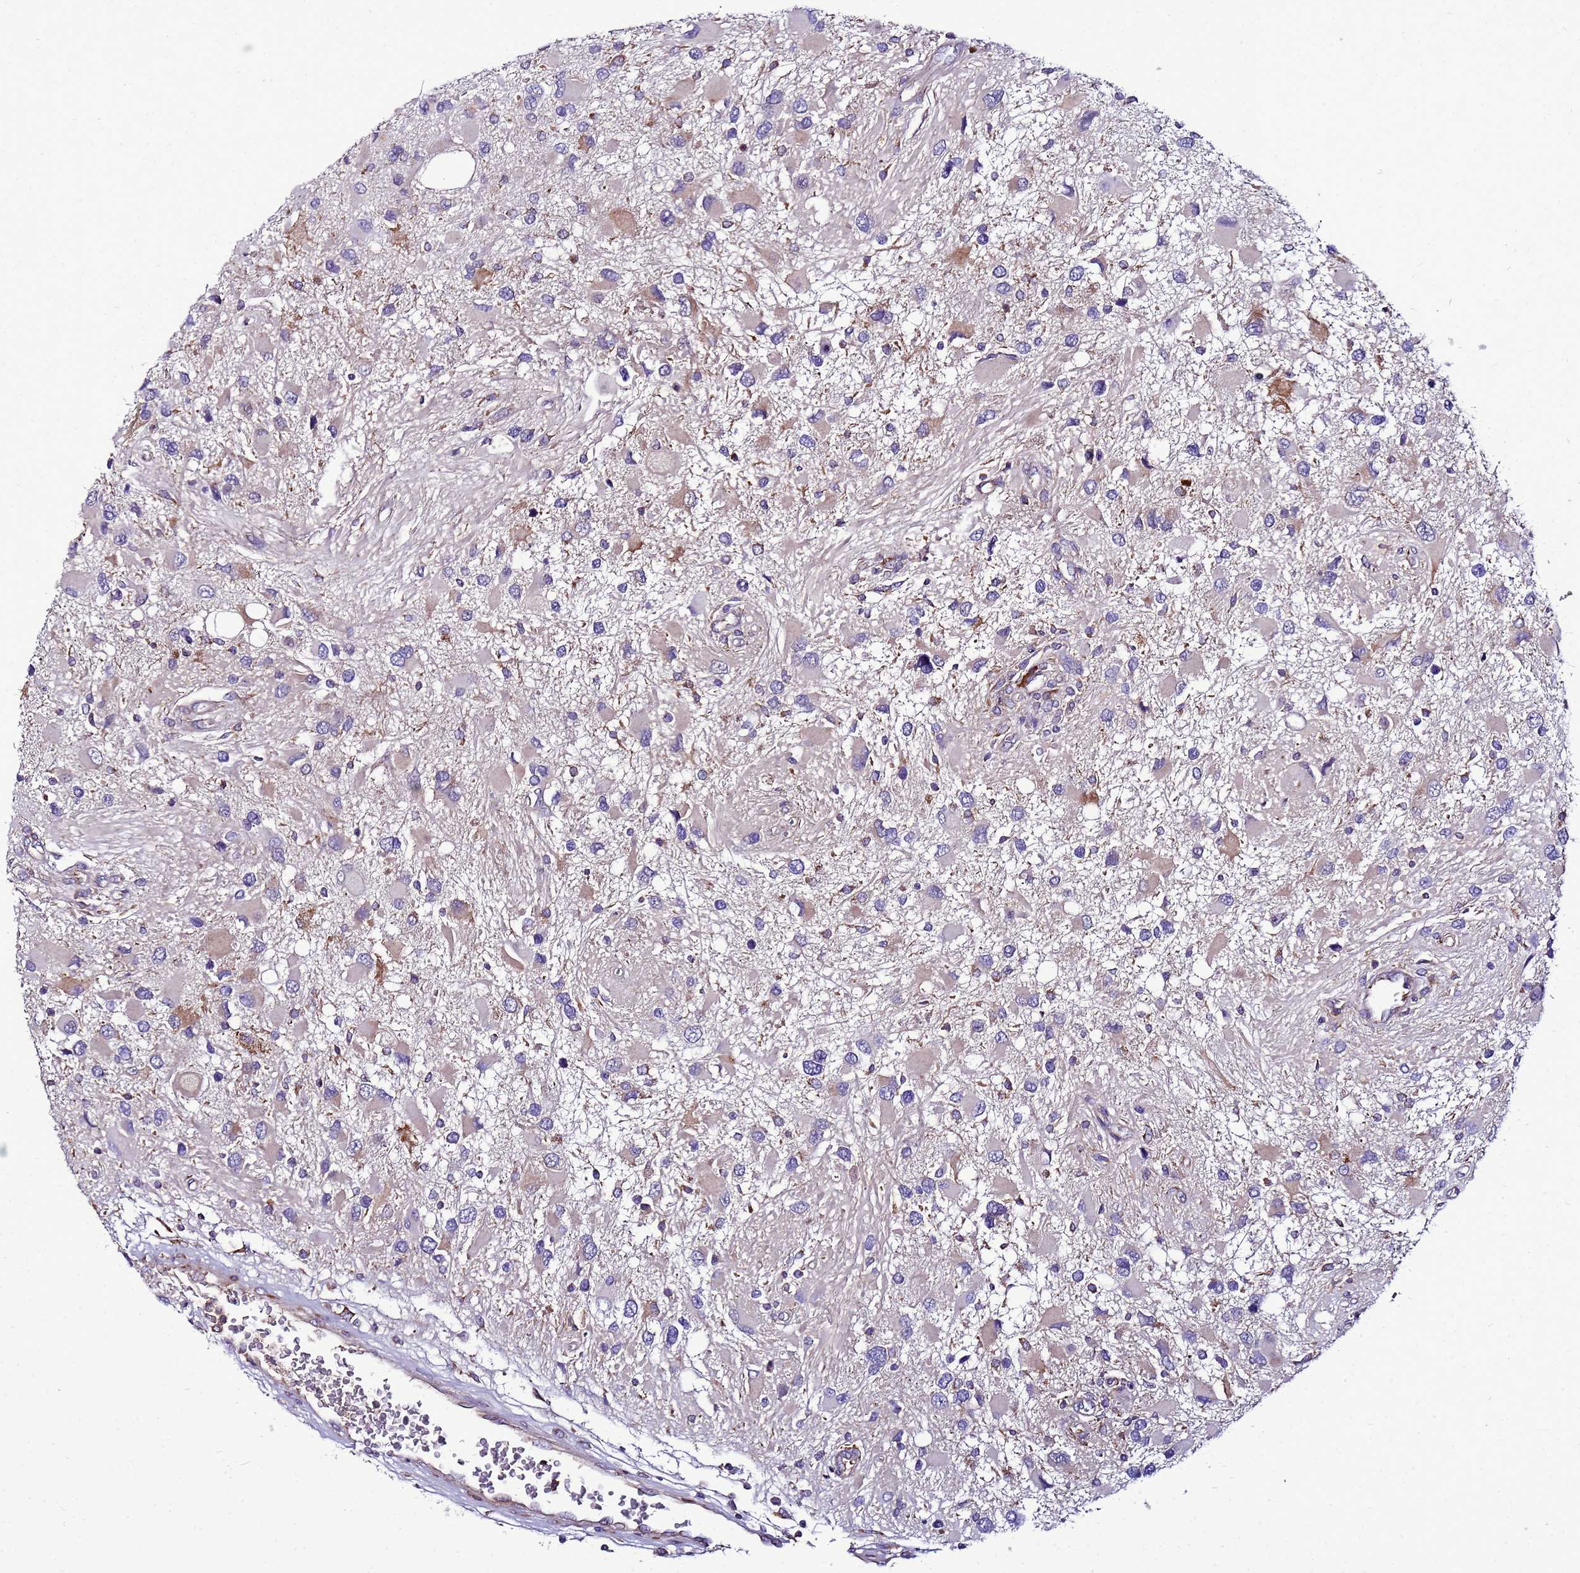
{"staining": {"intensity": "moderate", "quantity": "<25%", "location": "cytoplasmic/membranous"}, "tissue": "glioma", "cell_type": "Tumor cells", "image_type": "cancer", "snomed": [{"axis": "morphology", "description": "Glioma, malignant, High grade"}, {"axis": "topography", "description": "Brain"}], "caption": "Immunohistochemical staining of high-grade glioma (malignant) exhibits low levels of moderate cytoplasmic/membranous protein staining in approximately <25% of tumor cells. The staining was performed using DAB to visualize the protein expression in brown, while the nuclei were stained in blue with hematoxylin (Magnification: 20x).", "gene": "ANTKMT", "patient": {"sex": "male", "age": 53}}